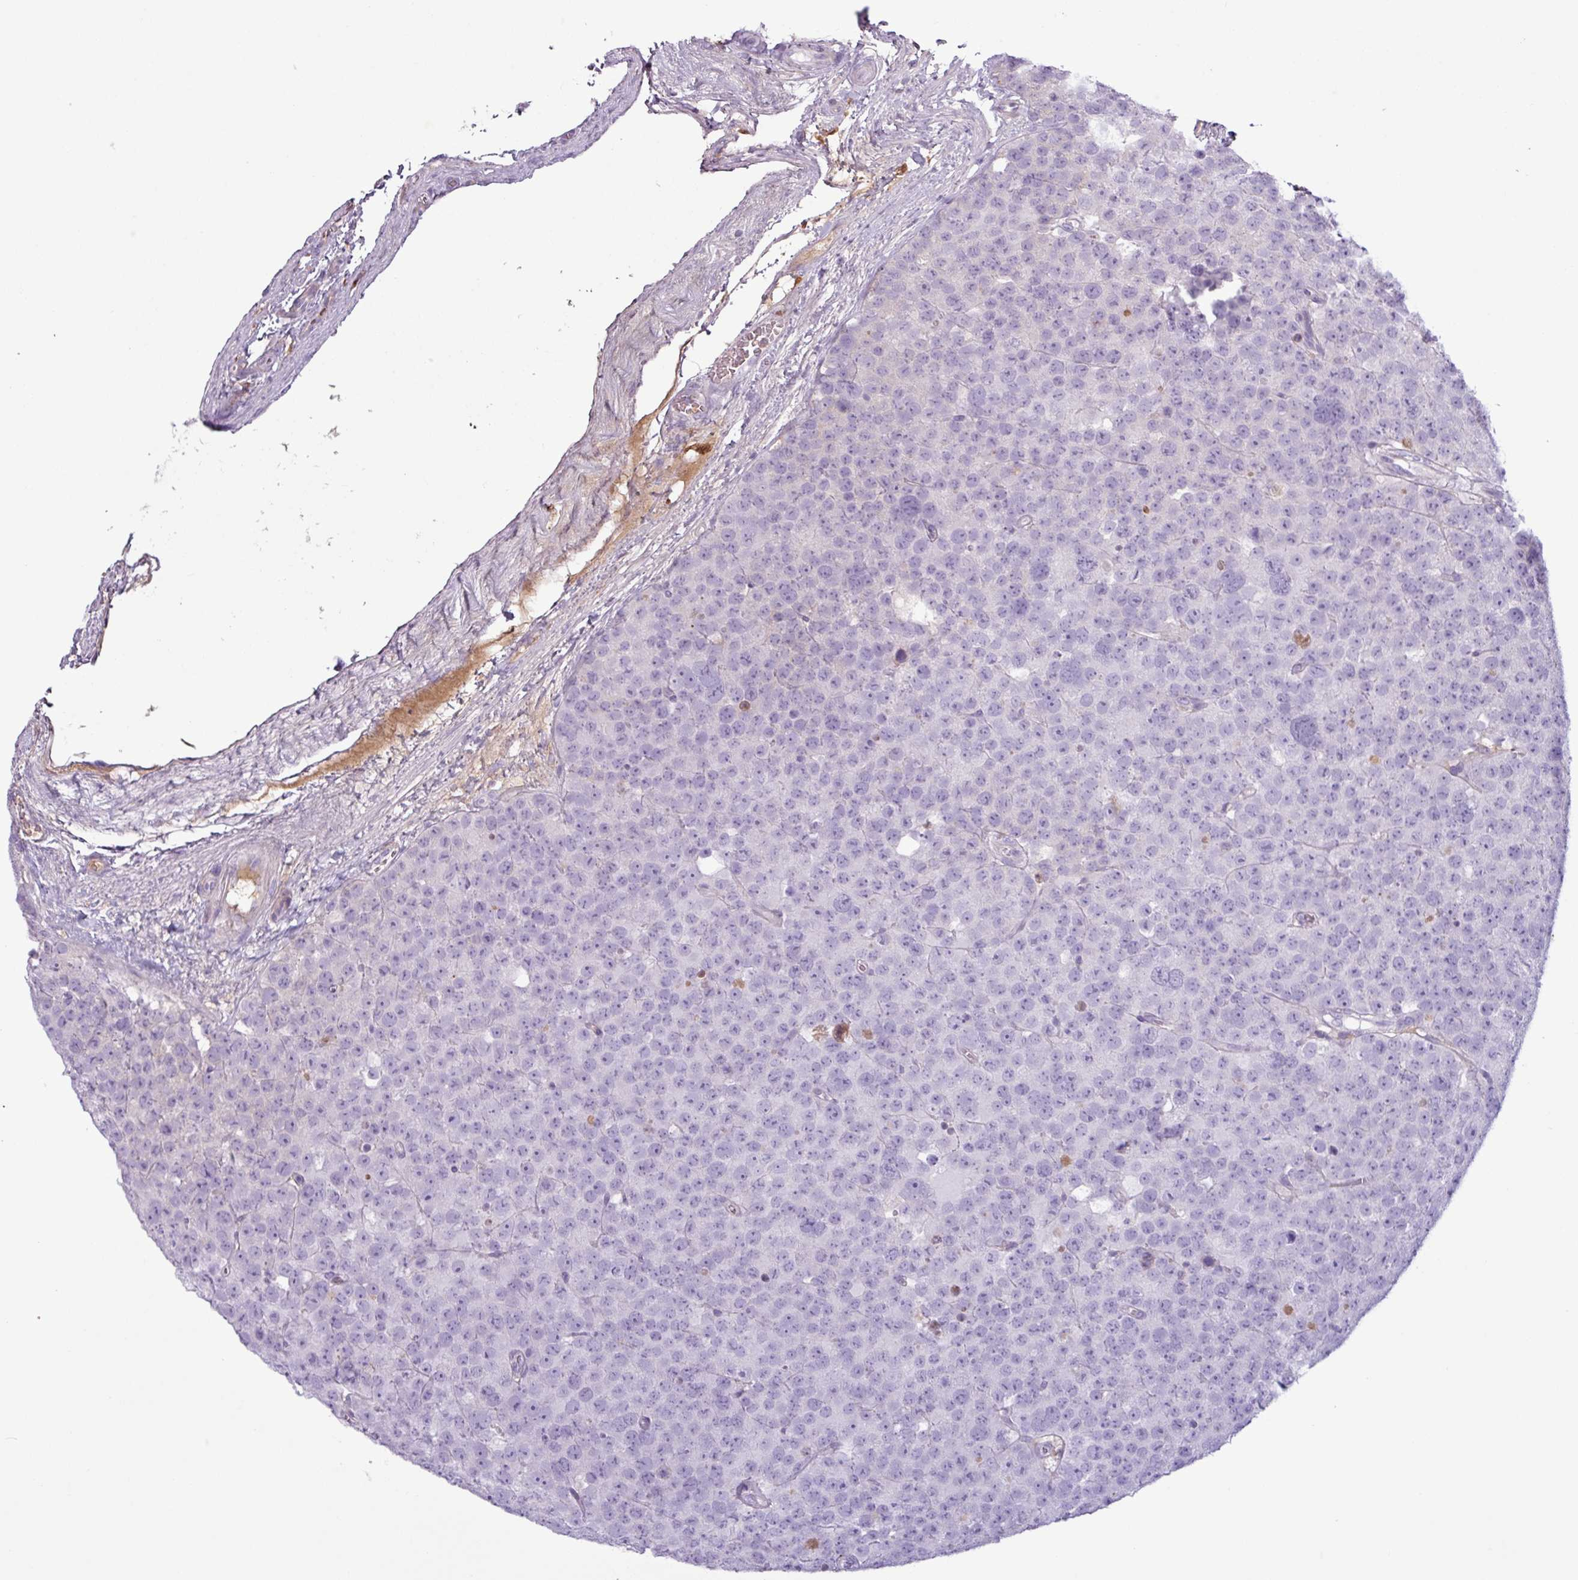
{"staining": {"intensity": "negative", "quantity": "none", "location": "none"}, "tissue": "testis cancer", "cell_type": "Tumor cells", "image_type": "cancer", "snomed": [{"axis": "morphology", "description": "Seminoma, NOS"}, {"axis": "topography", "description": "Testis"}], "caption": "The histopathology image exhibits no staining of tumor cells in testis seminoma.", "gene": "C4B", "patient": {"sex": "male", "age": 71}}